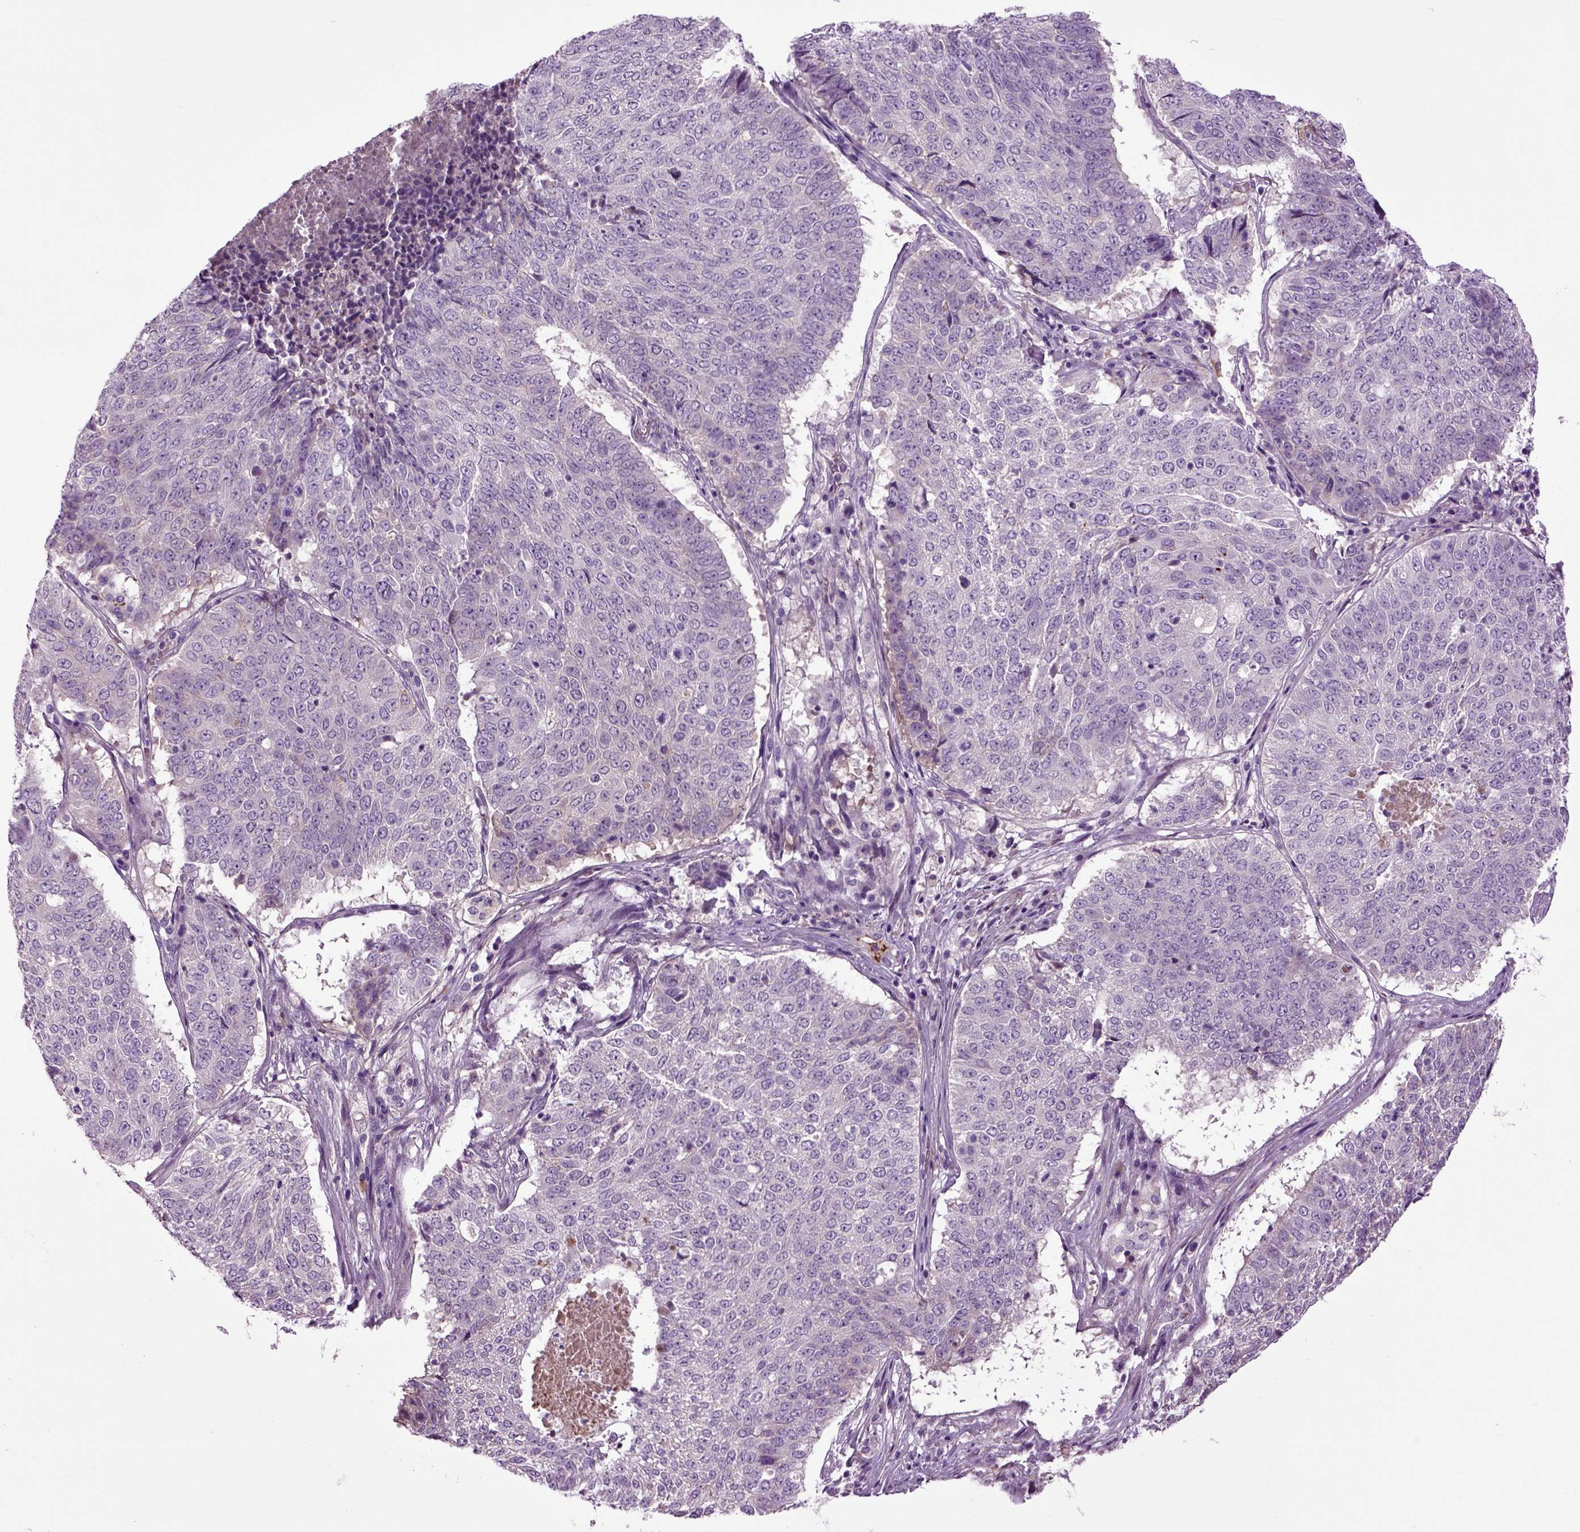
{"staining": {"intensity": "negative", "quantity": "none", "location": "none"}, "tissue": "lung cancer", "cell_type": "Tumor cells", "image_type": "cancer", "snomed": [{"axis": "morphology", "description": "Squamous cell carcinoma, NOS"}, {"axis": "topography", "description": "Lung"}], "caption": "IHC photomicrograph of human lung cancer stained for a protein (brown), which displays no staining in tumor cells.", "gene": "SPON1", "patient": {"sex": "male", "age": 64}}